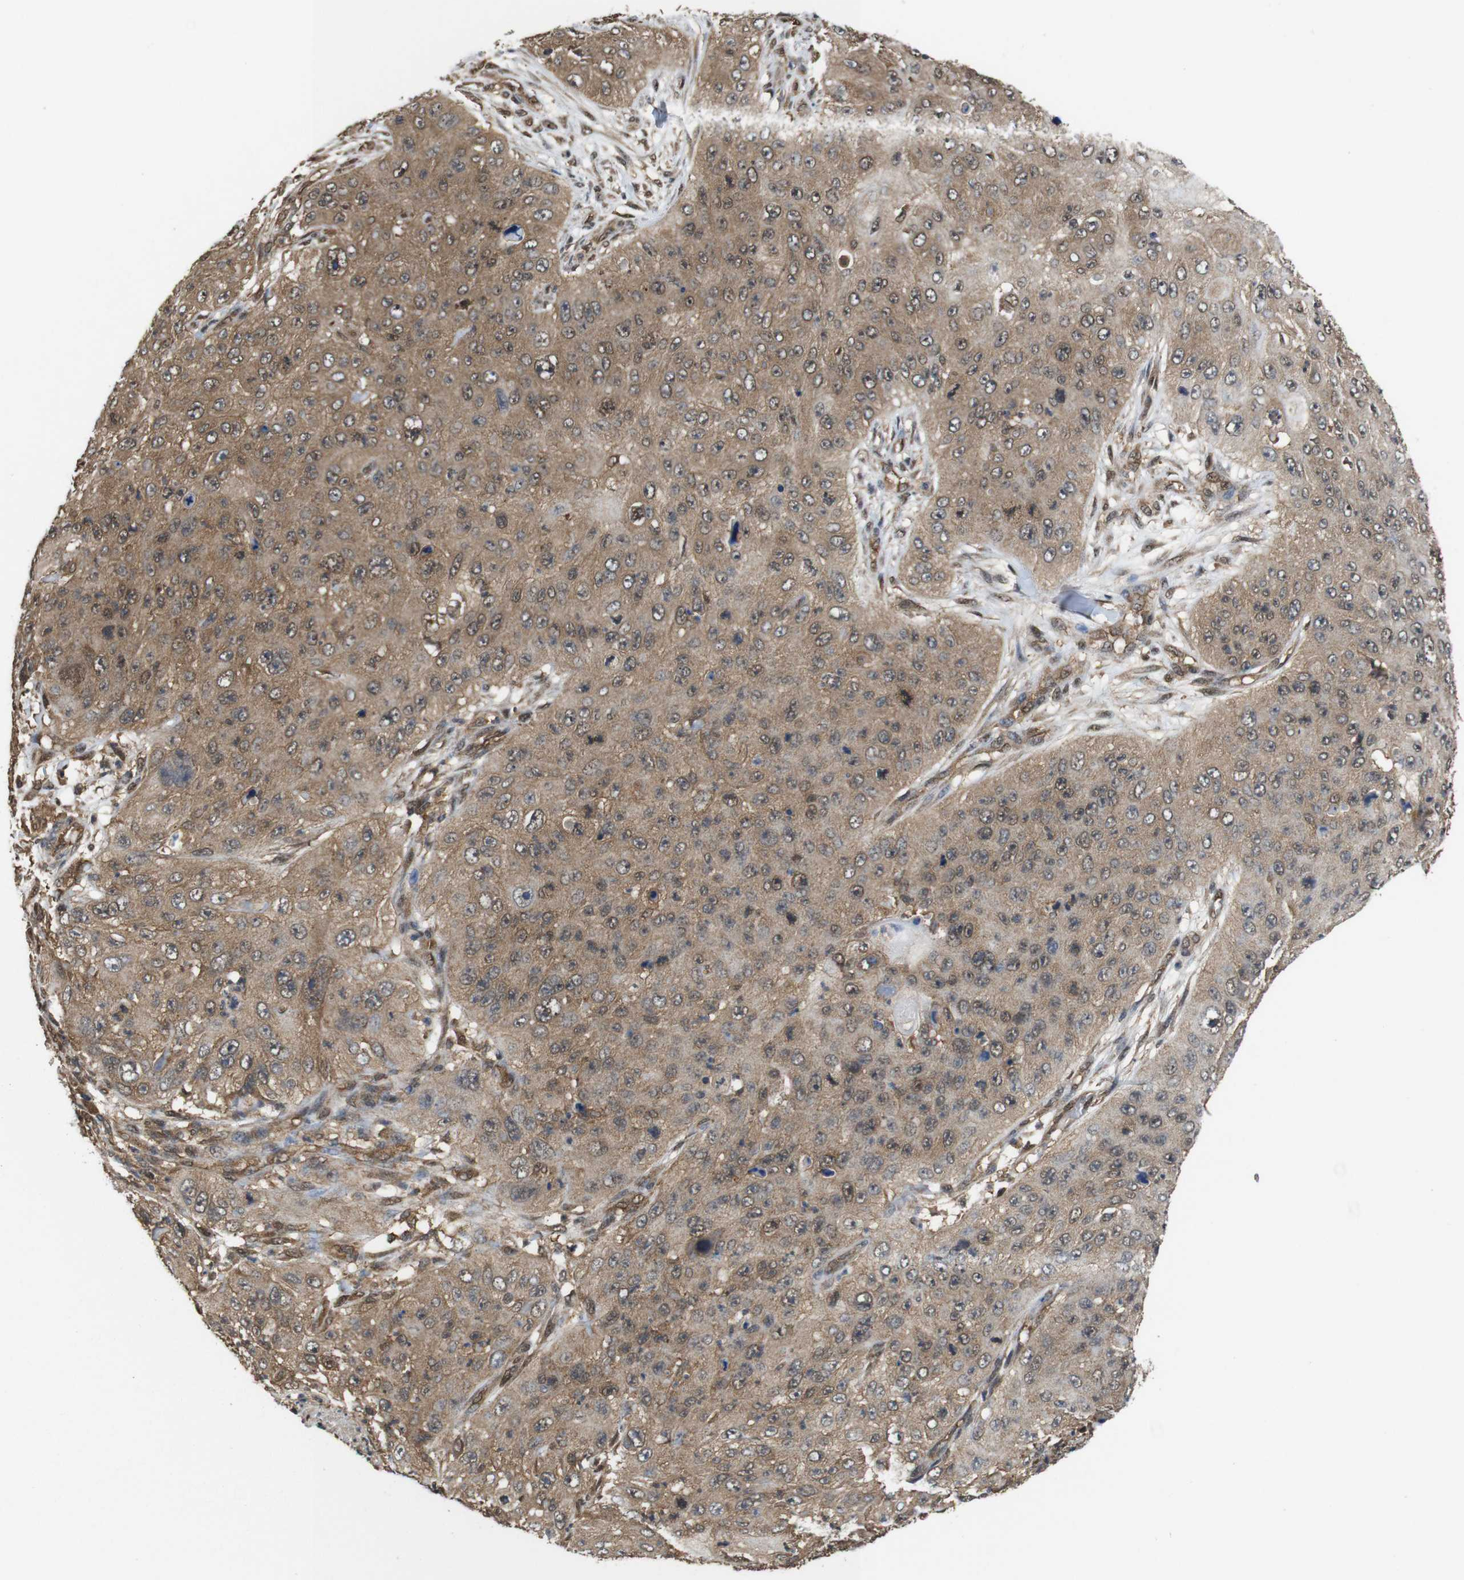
{"staining": {"intensity": "moderate", "quantity": ">75%", "location": "cytoplasmic/membranous"}, "tissue": "skin cancer", "cell_type": "Tumor cells", "image_type": "cancer", "snomed": [{"axis": "morphology", "description": "Squamous cell carcinoma, NOS"}, {"axis": "topography", "description": "Skin"}], "caption": "Immunohistochemical staining of human skin cancer (squamous cell carcinoma) reveals medium levels of moderate cytoplasmic/membranous staining in about >75% of tumor cells.", "gene": "YWHAG", "patient": {"sex": "female", "age": 80}}